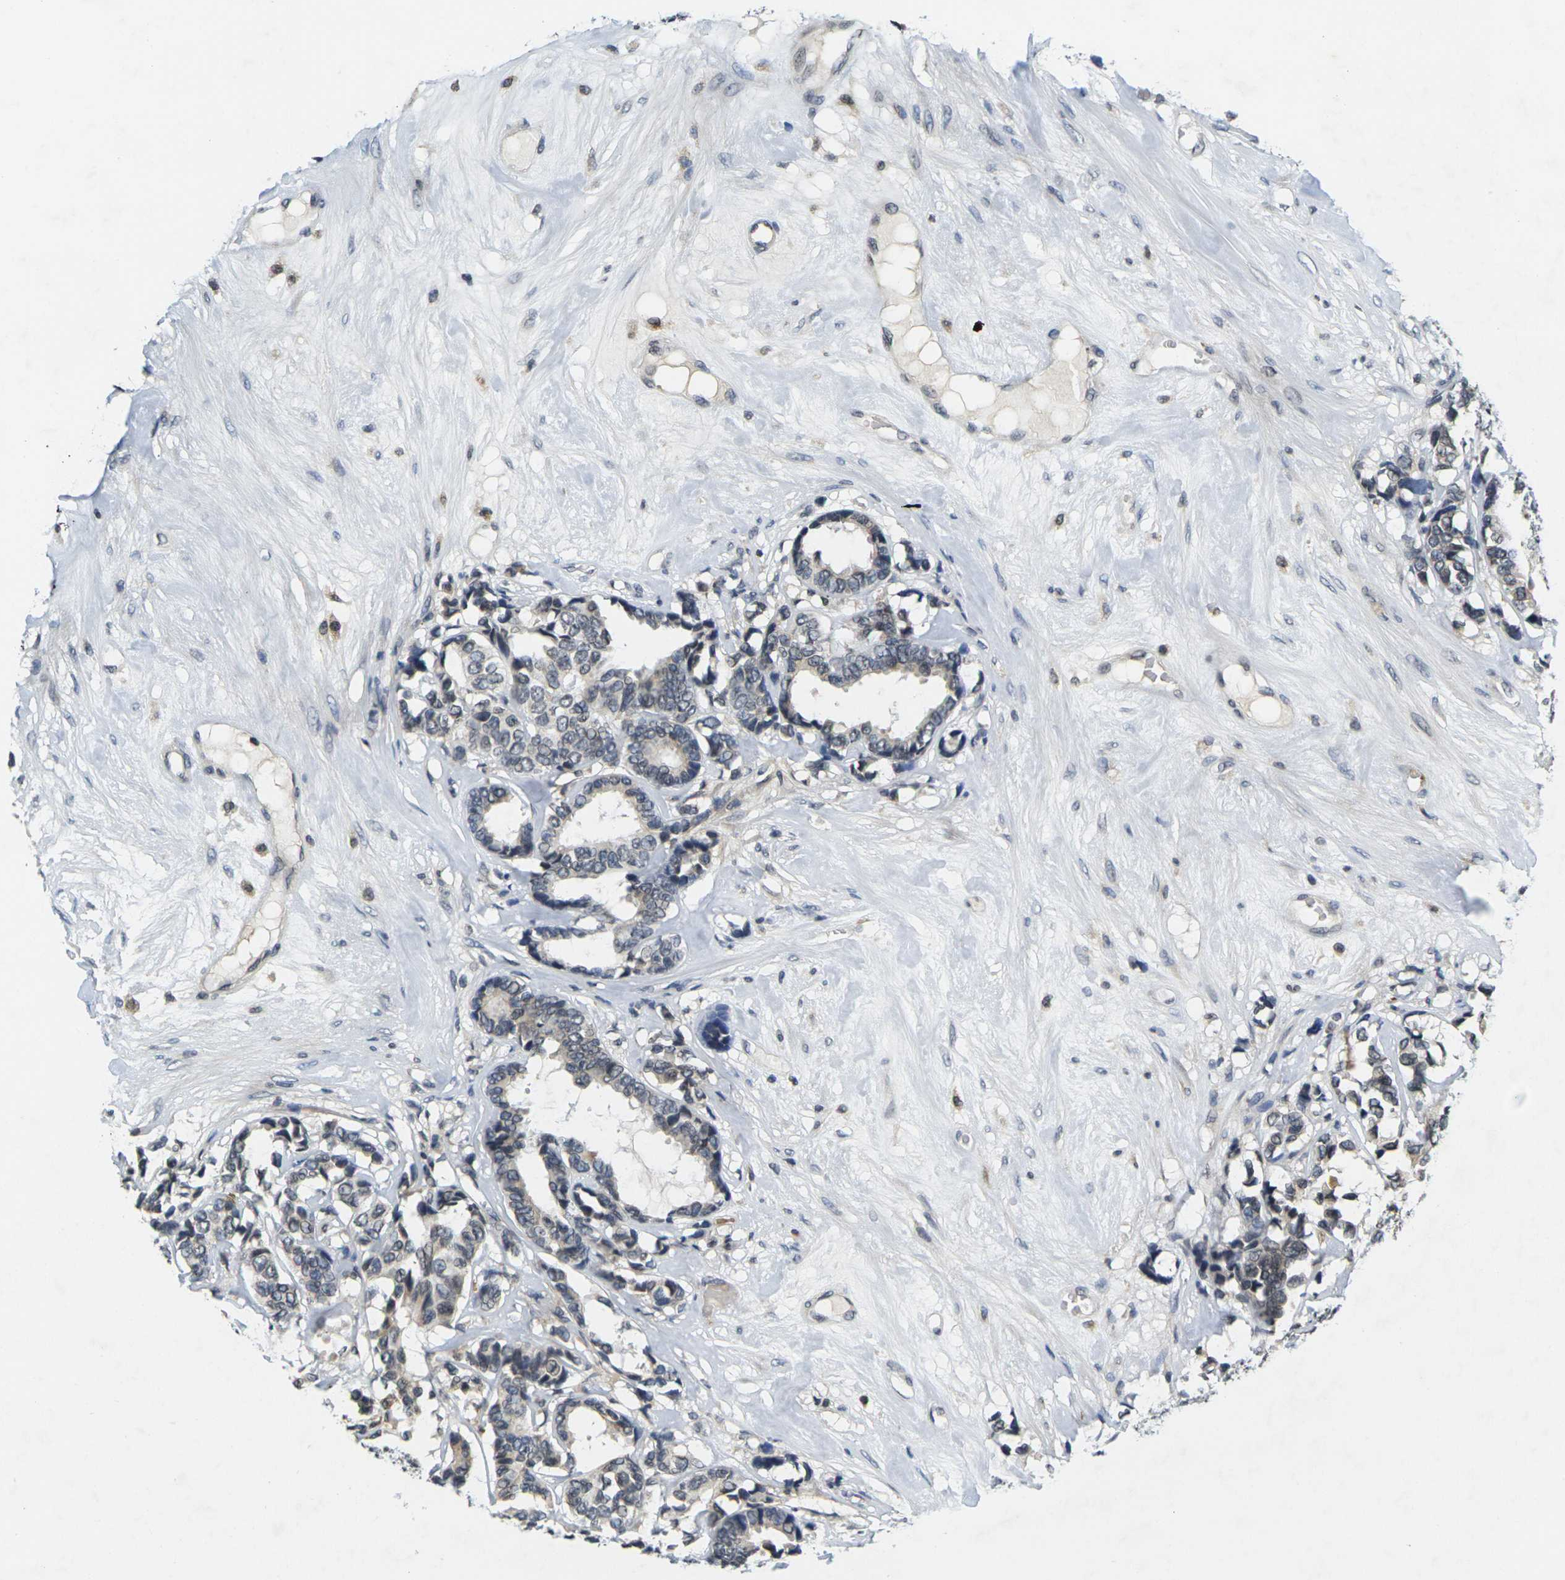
{"staining": {"intensity": "negative", "quantity": "none", "location": "none"}, "tissue": "breast cancer", "cell_type": "Tumor cells", "image_type": "cancer", "snomed": [{"axis": "morphology", "description": "Duct carcinoma"}, {"axis": "topography", "description": "Breast"}], "caption": "Immunohistochemistry (IHC) micrograph of breast cancer stained for a protein (brown), which demonstrates no staining in tumor cells.", "gene": "C1QC", "patient": {"sex": "female", "age": 87}}